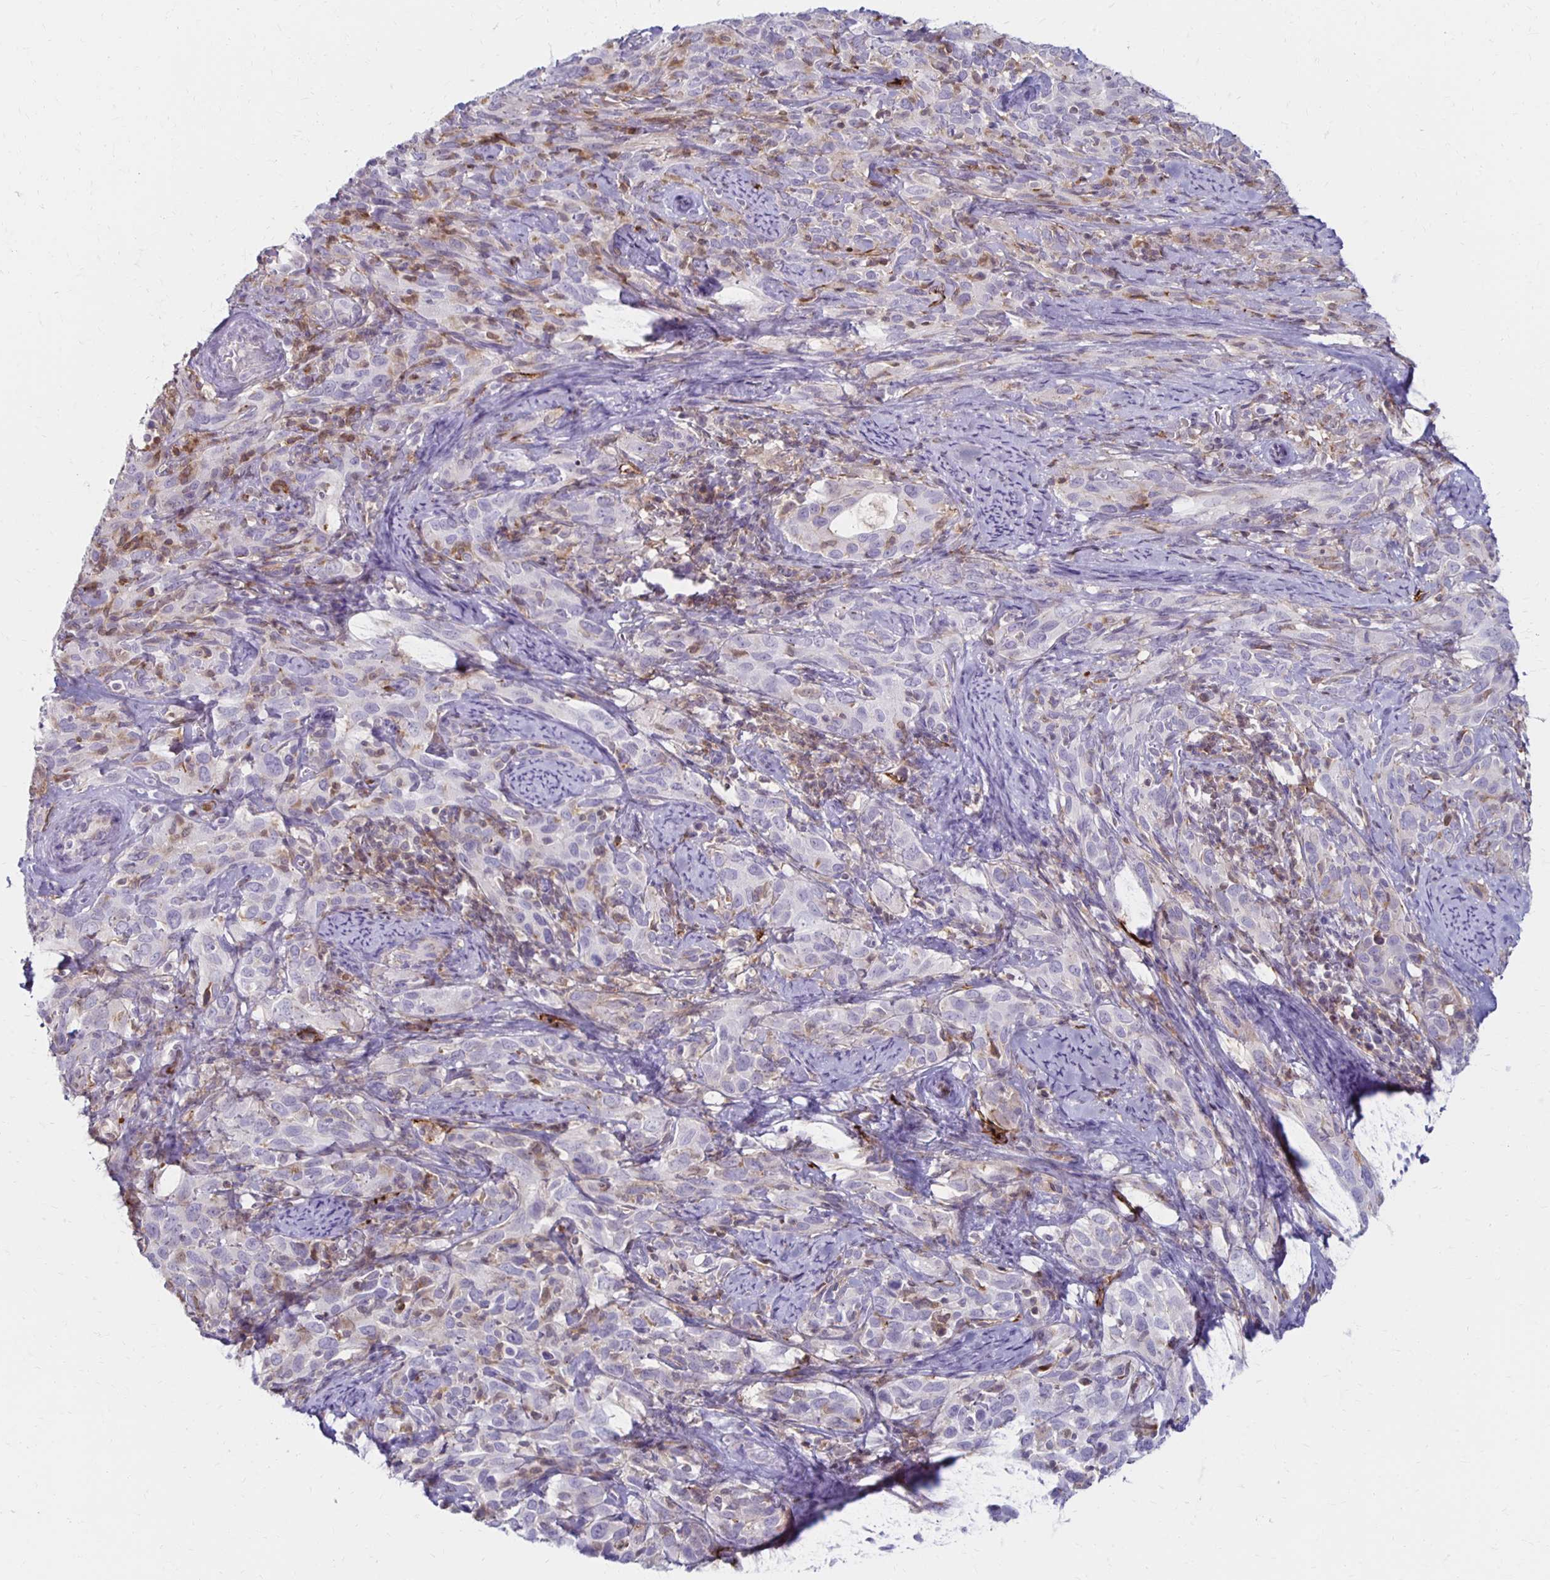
{"staining": {"intensity": "negative", "quantity": "none", "location": "none"}, "tissue": "cervical cancer", "cell_type": "Tumor cells", "image_type": "cancer", "snomed": [{"axis": "morphology", "description": "Normal tissue, NOS"}, {"axis": "morphology", "description": "Squamous cell carcinoma, NOS"}, {"axis": "topography", "description": "Cervix"}], "caption": "Tumor cells show no significant expression in squamous cell carcinoma (cervical).", "gene": "CCL21", "patient": {"sex": "female", "age": 51}}